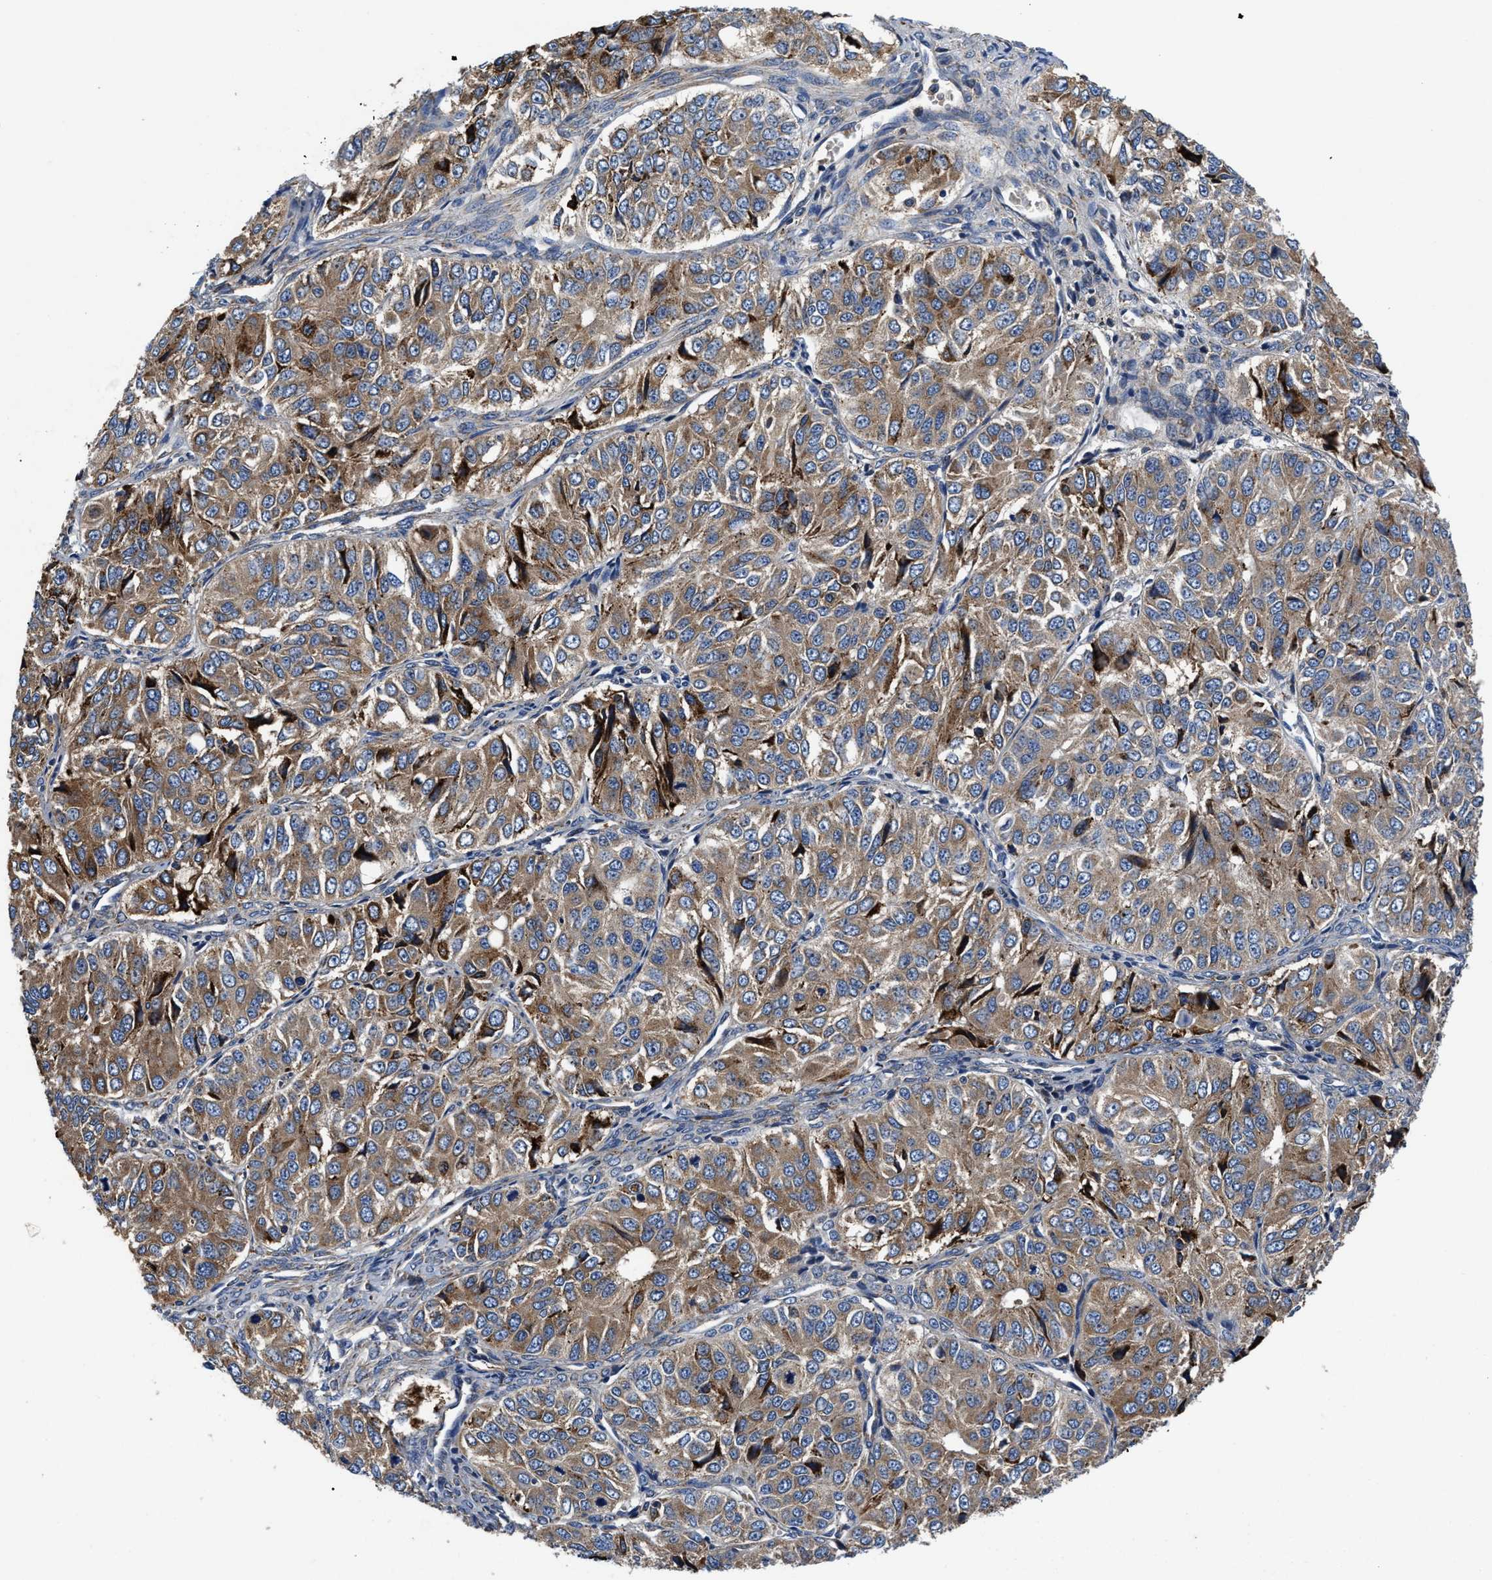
{"staining": {"intensity": "moderate", "quantity": ">75%", "location": "cytoplasmic/membranous"}, "tissue": "ovarian cancer", "cell_type": "Tumor cells", "image_type": "cancer", "snomed": [{"axis": "morphology", "description": "Carcinoma, endometroid"}, {"axis": "topography", "description": "Ovary"}], "caption": "IHC staining of ovarian cancer (endometroid carcinoma), which displays medium levels of moderate cytoplasmic/membranous expression in about >75% of tumor cells indicating moderate cytoplasmic/membranous protein expression. The staining was performed using DAB (brown) for protein detection and nuclei were counterstained in hematoxylin (blue).", "gene": "SLC12A2", "patient": {"sex": "female", "age": 51}}